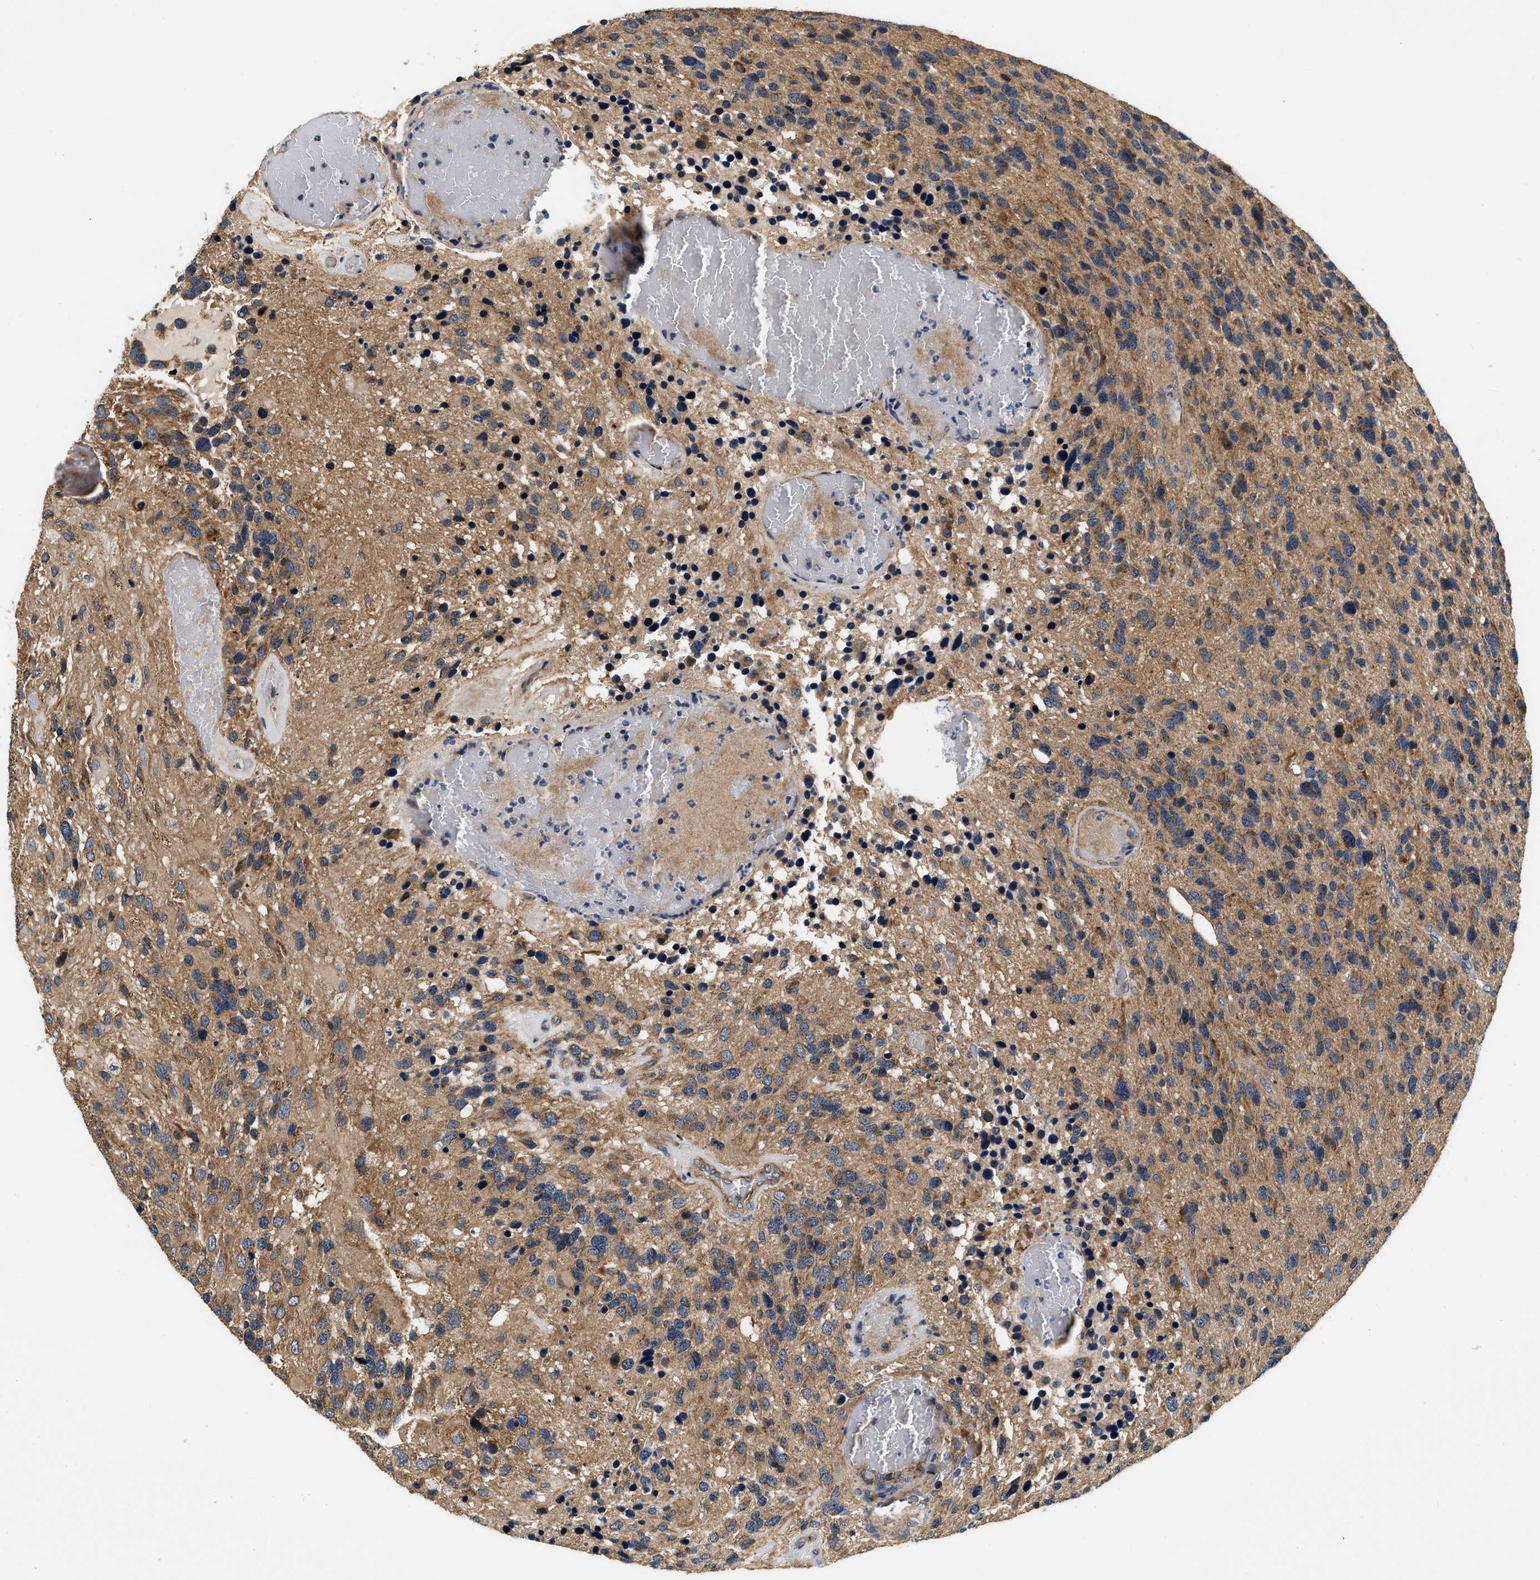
{"staining": {"intensity": "moderate", "quantity": ">75%", "location": "cytoplasmic/membranous"}, "tissue": "glioma", "cell_type": "Tumor cells", "image_type": "cancer", "snomed": [{"axis": "morphology", "description": "Glioma, malignant, High grade"}, {"axis": "topography", "description": "Brain"}], "caption": "Immunohistochemical staining of human glioma displays medium levels of moderate cytoplasmic/membranous protein positivity in about >75% of tumor cells. (IHC, brightfield microscopy, high magnification).", "gene": "NME6", "patient": {"sex": "female", "age": 58}}